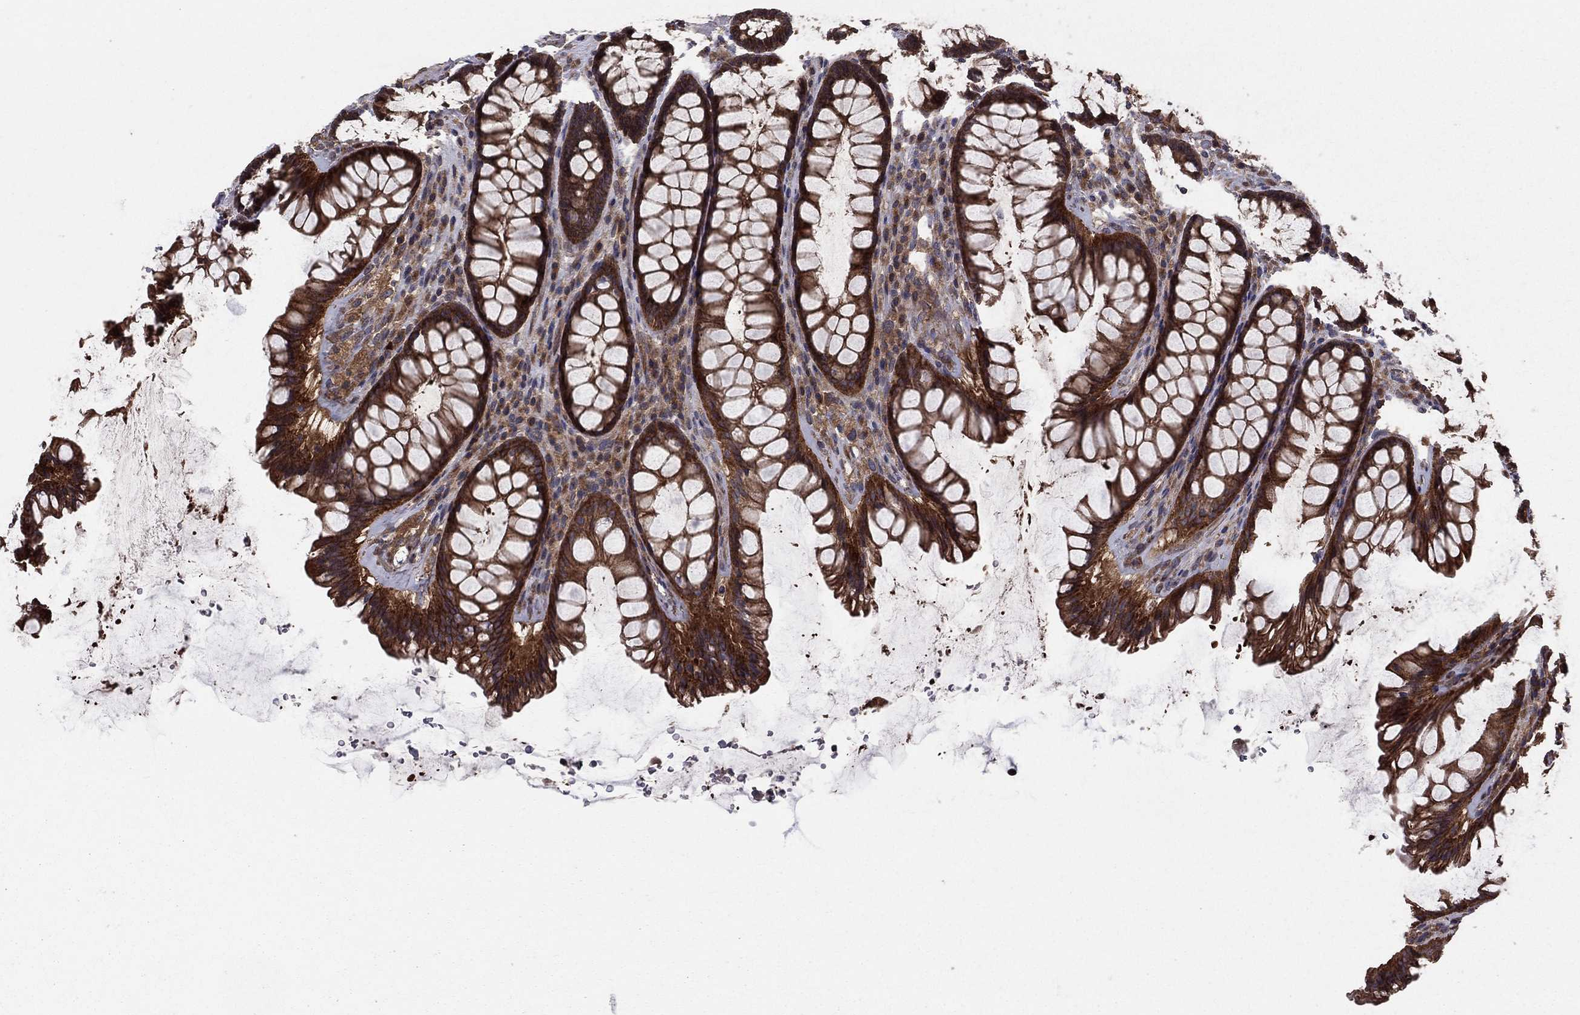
{"staining": {"intensity": "strong", "quantity": ">75%", "location": "cytoplasmic/membranous"}, "tissue": "rectum", "cell_type": "Glandular cells", "image_type": "normal", "snomed": [{"axis": "morphology", "description": "Normal tissue, NOS"}, {"axis": "topography", "description": "Rectum"}], "caption": "Protein staining exhibits strong cytoplasmic/membranous expression in about >75% of glandular cells in unremarkable rectum.", "gene": "BABAM2", "patient": {"sex": "male", "age": 72}}